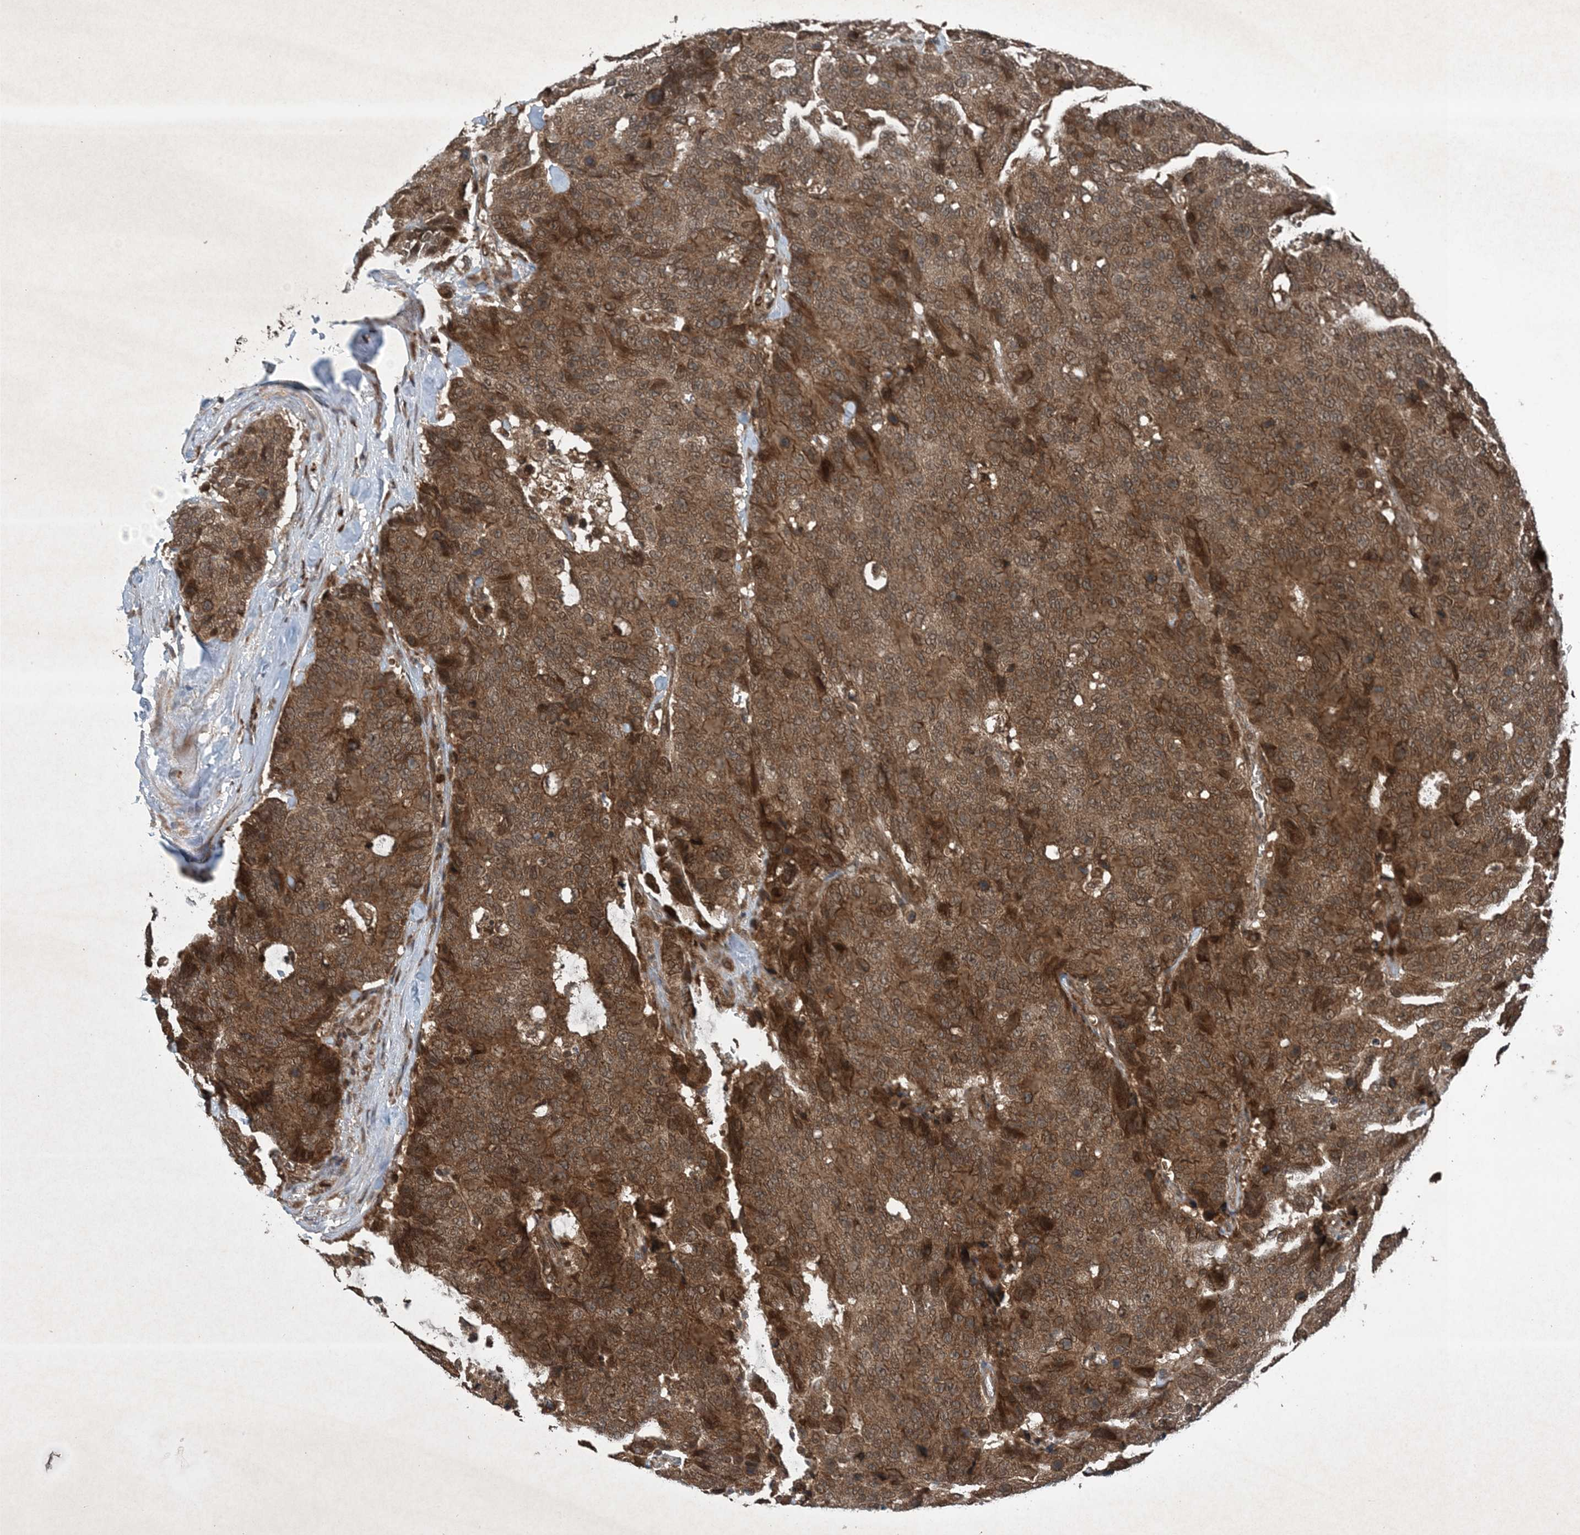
{"staining": {"intensity": "strong", "quantity": ">75%", "location": "cytoplasmic/membranous"}, "tissue": "colorectal cancer", "cell_type": "Tumor cells", "image_type": "cancer", "snomed": [{"axis": "morphology", "description": "Adenocarcinoma, NOS"}, {"axis": "topography", "description": "Colon"}], "caption": "There is high levels of strong cytoplasmic/membranous staining in tumor cells of colorectal cancer, as demonstrated by immunohistochemical staining (brown color).", "gene": "GNG5", "patient": {"sex": "female", "age": 86}}